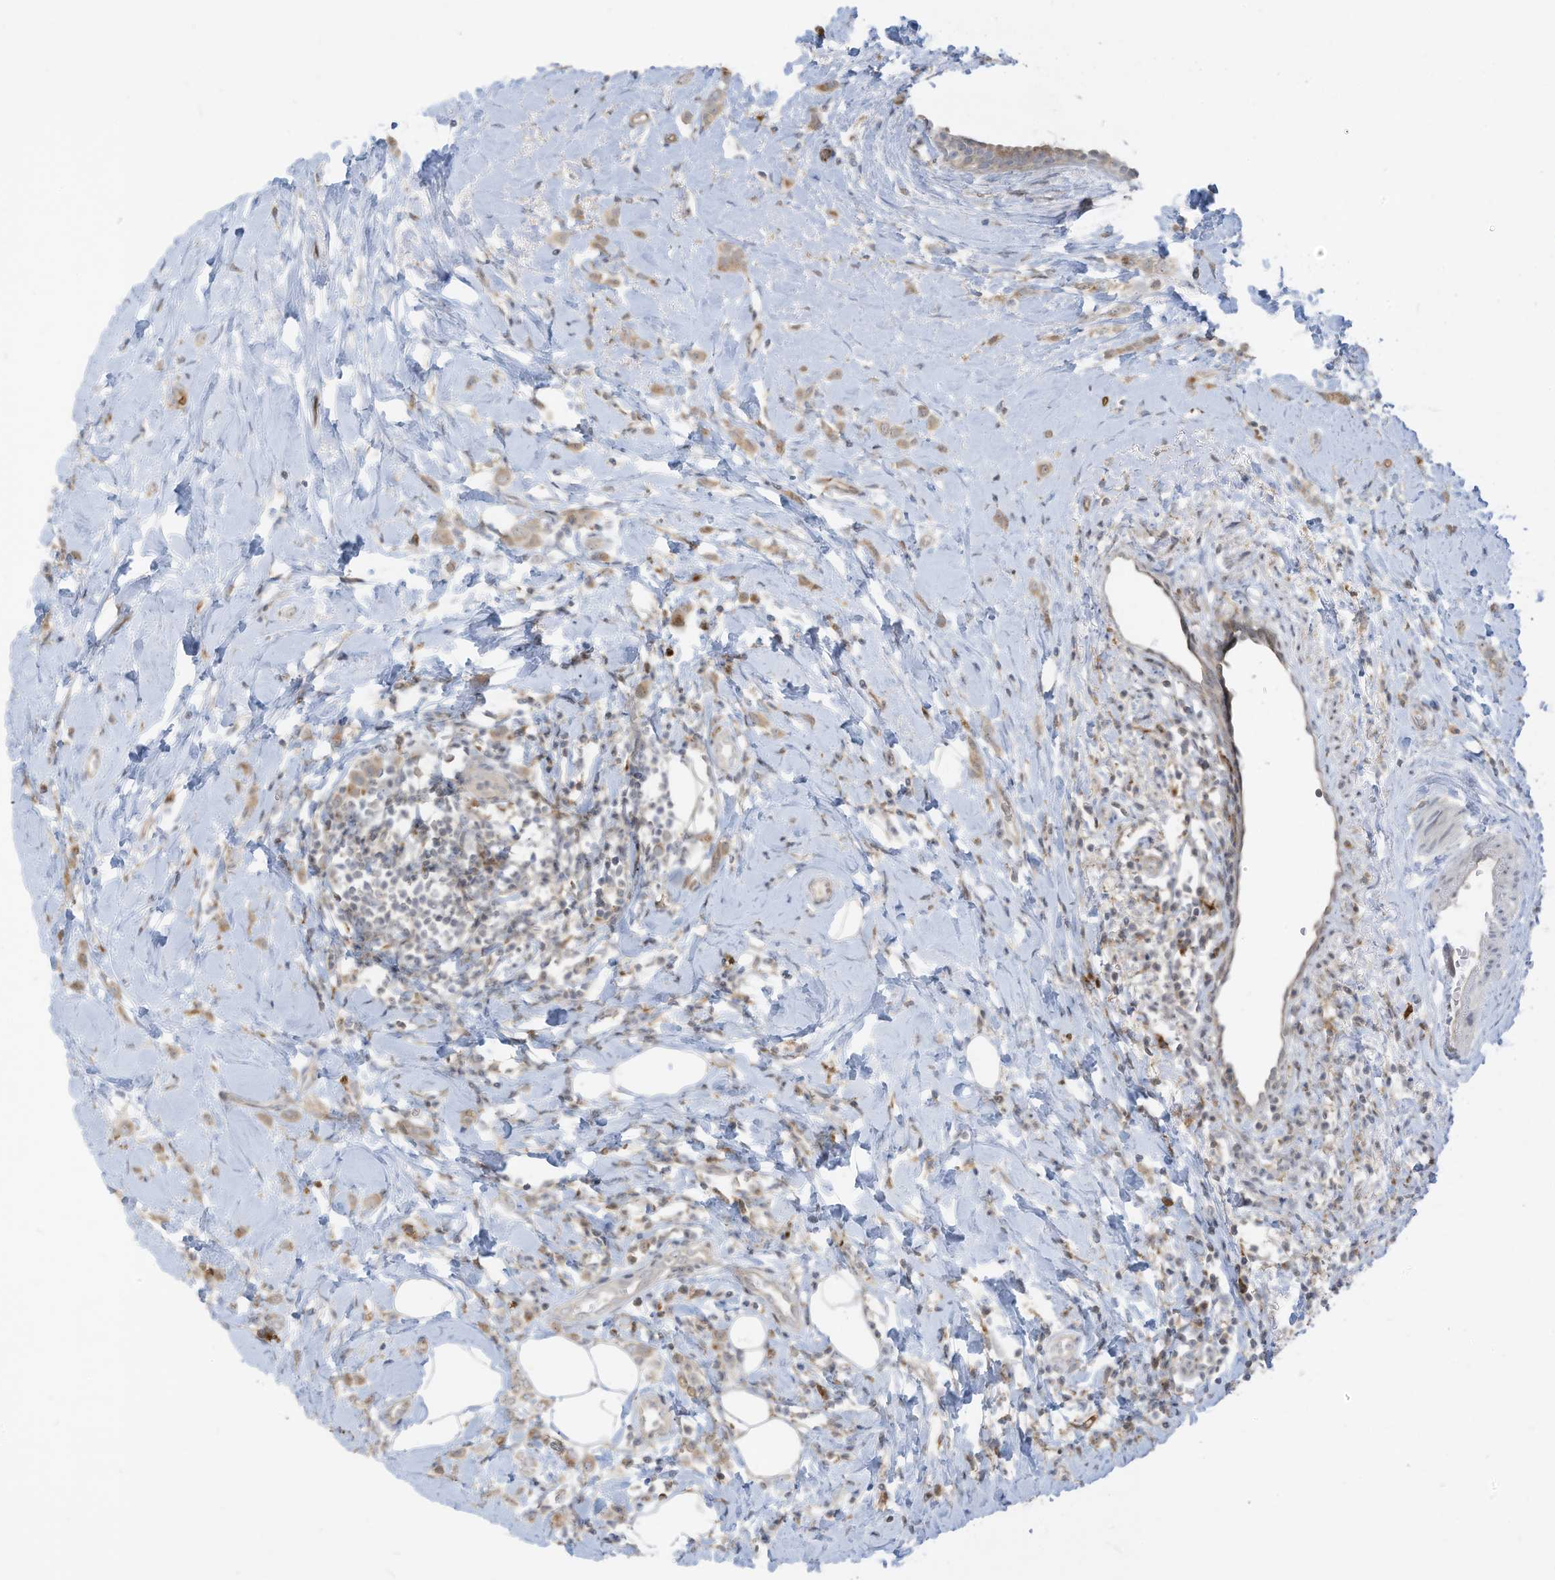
{"staining": {"intensity": "weak", "quantity": ">75%", "location": "cytoplasmic/membranous"}, "tissue": "breast cancer", "cell_type": "Tumor cells", "image_type": "cancer", "snomed": [{"axis": "morphology", "description": "Lobular carcinoma"}, {"axis": "topography", "description": "Breast"}], "caption": "A brown stain labels weak cytoplasmic/membranous staining of a protein in lobular carcinoma (breast) tumor cells. (DAB = brown stain, brightfield microscopy at high magnification).", "gene": "DZIP3", "patient": {"sex": "female", "age": 47}}